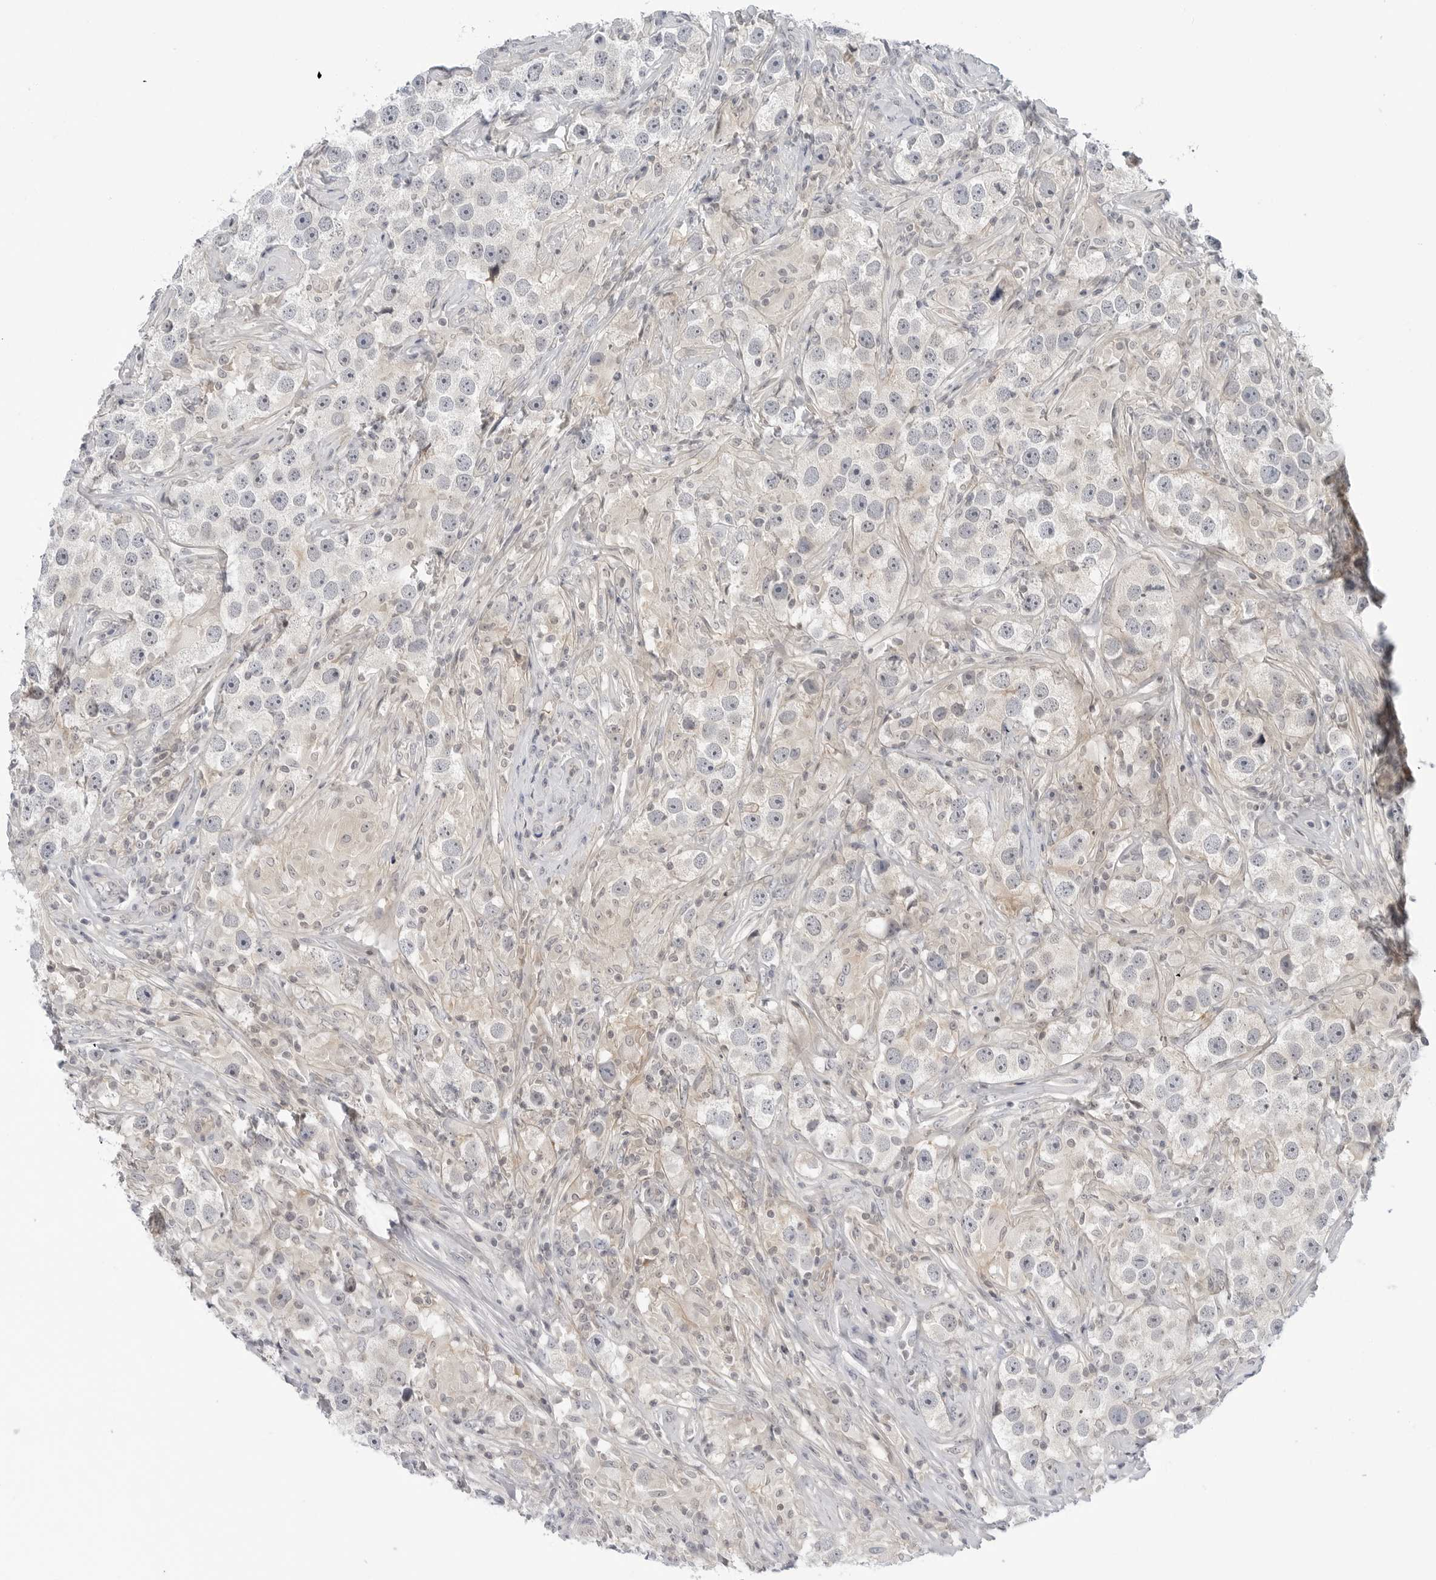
{"staining": {"intensity": "negative", "quantity": "none", "location": "none"}, "tissue": "testis cancer", "cell_type": "Tumor cells", "image_type": "cancer", "snomed": [{"axis": "morphology", "description": "Seminoma, NOS"}, {"axis": "topography", "description": "Testis"}], "caption": "Immunohistochemical staining of seminoma (testis) displays no significant positivity in tumor cells. (DAB IHC visualized using brightfield microscopy, high magnification).", "gene": "STXBP3", "patient": {"sex": "male", "age": 49}}